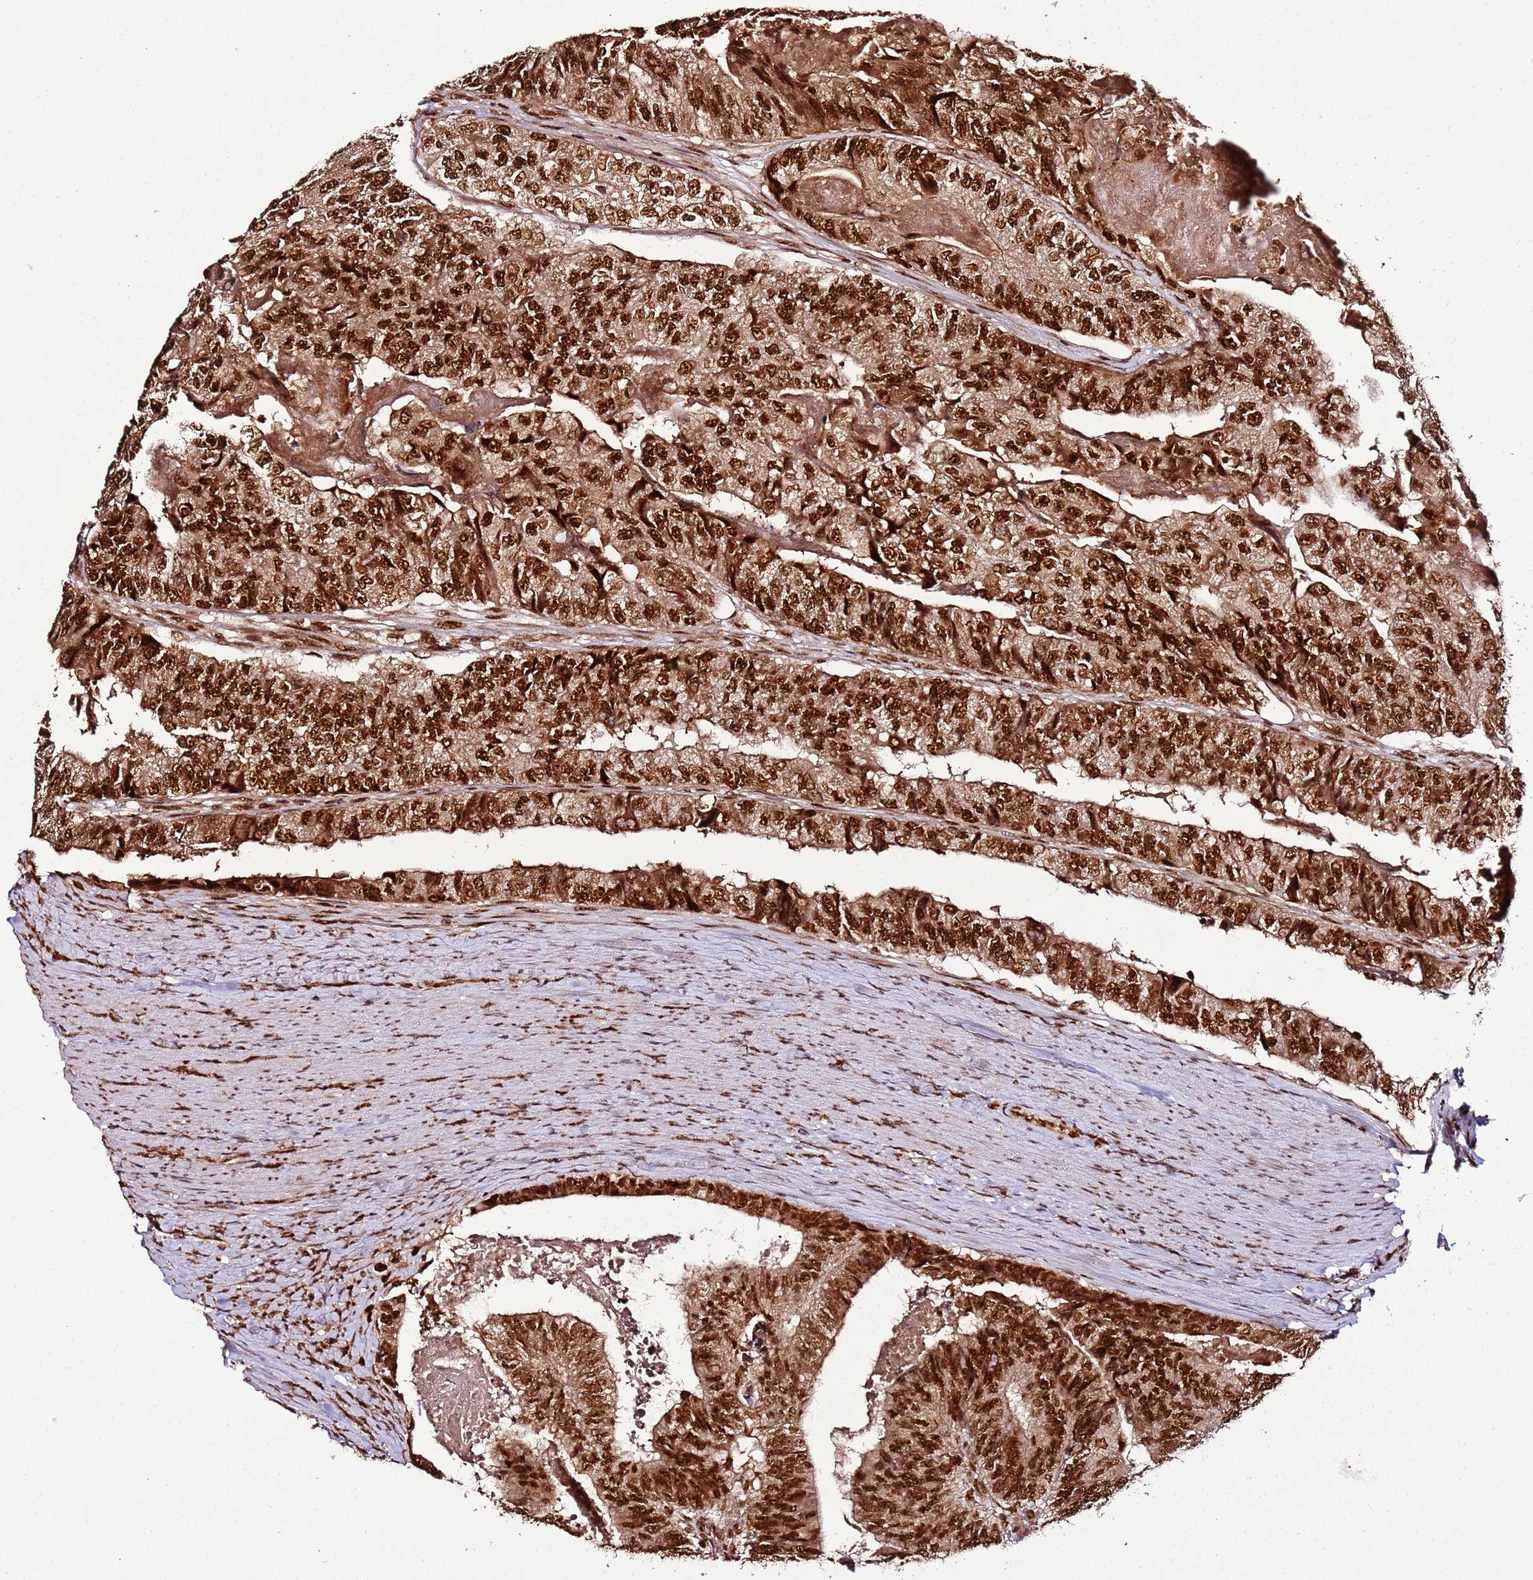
{"staining": {"intensity": "strong", "quantity": ">75%", "location": "nuclear"}, "tissue": "colorectal cancer", "cell_type": "Tumor cells", "image_type": "cancer", "snomed": [{"axis": "morphology", "description": "Adenocarcinoma, NOS"}, {"axis": "topography", "description": "Colon"}], "caption": "Brown immunohistochemical staining in colorectal cancer (adenocarcinoma) reveals strong nuclear expression in about >75% of tumor cells.", "gene": "XRN2", "patient": {"sex": "female", "age": 67}}